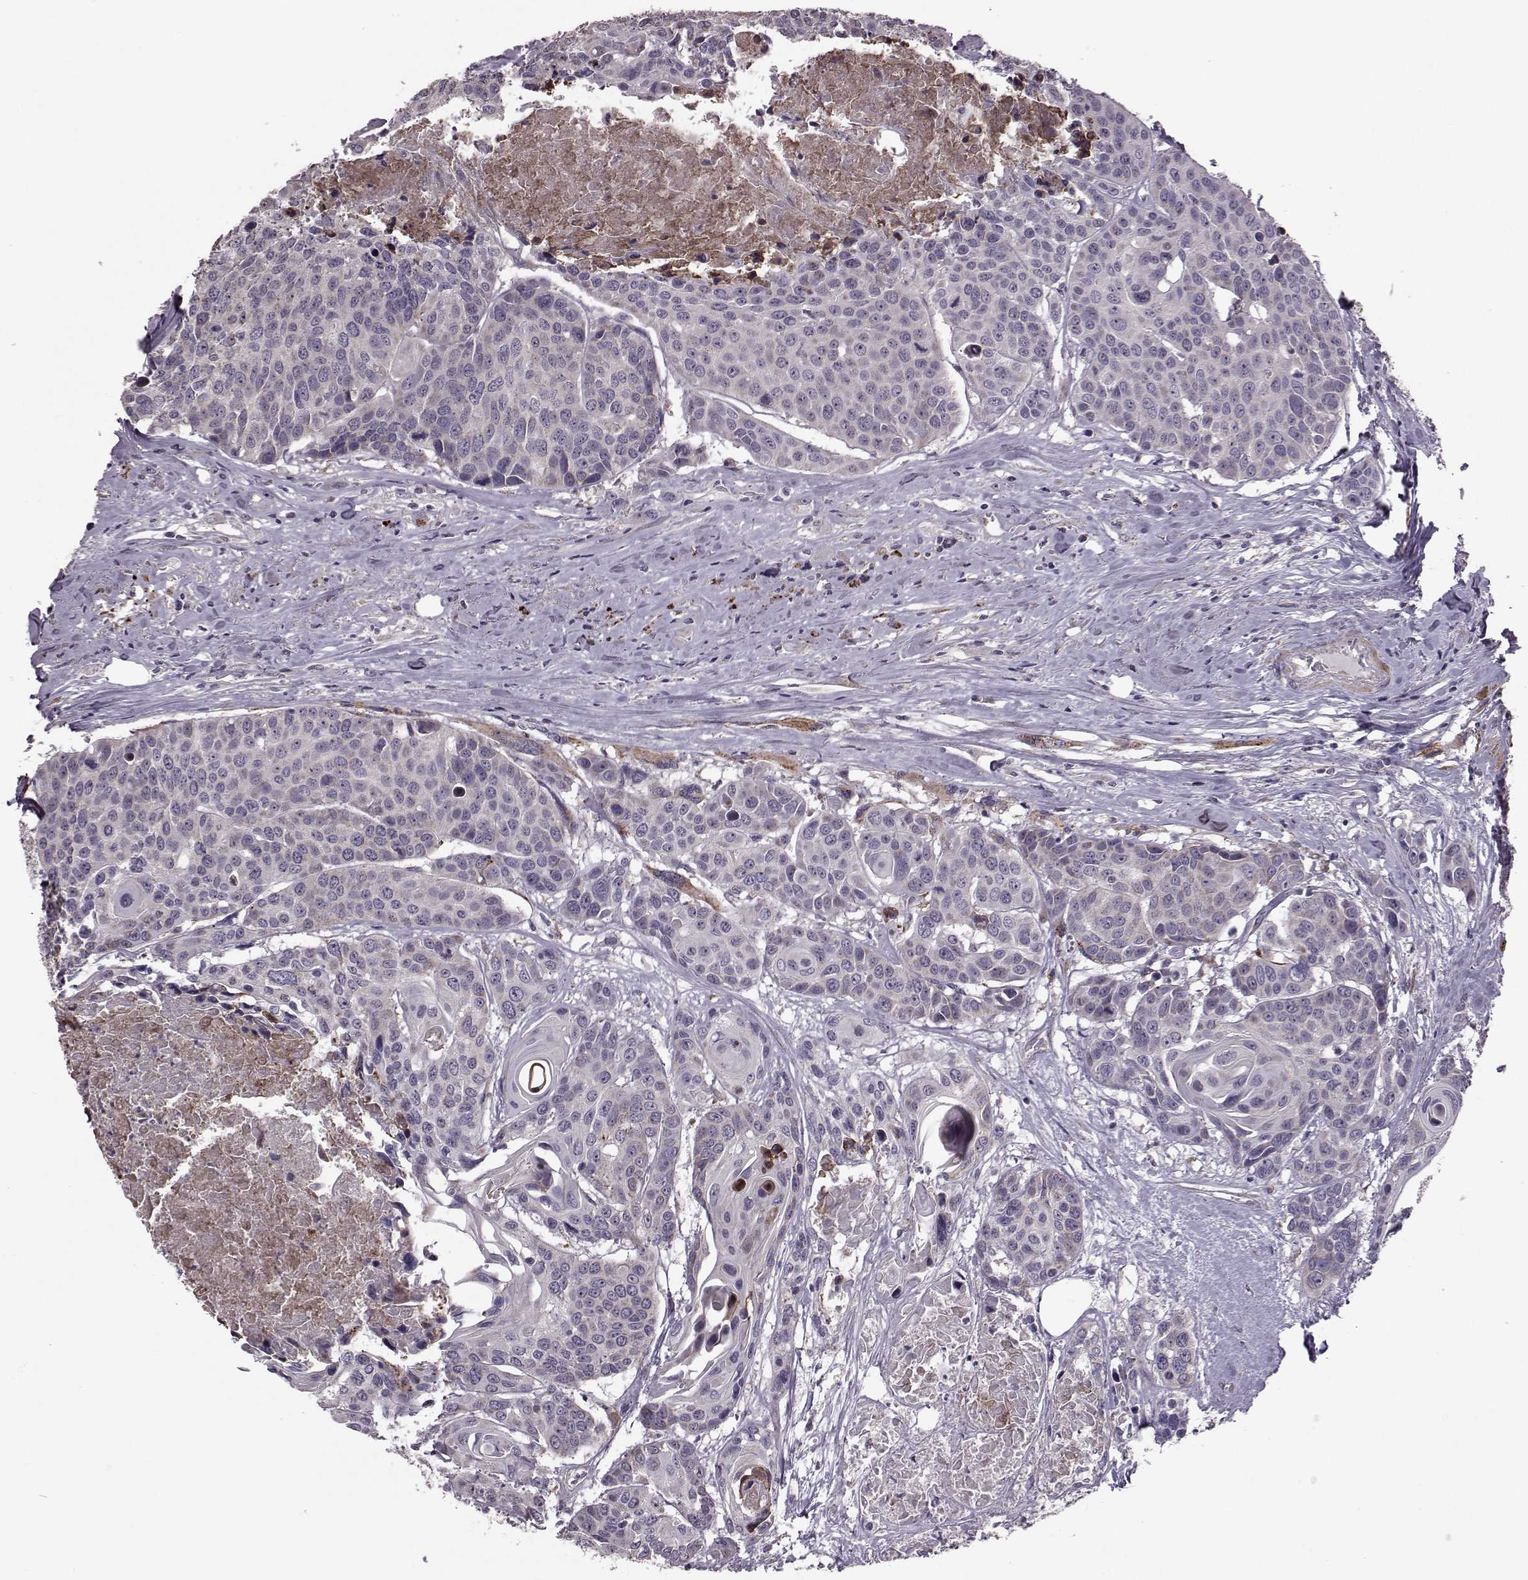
{"staining": {"intensity": "negative", "quantity": "none", "location": "none"}, "tissue": "head and neck cancer", "cell_type": "Tumor cells", "image_type": "cancer", "snomed": [{"axis": "morphology", "description": "Squamous cell carcinoma, NOS"}, {"axis": "topography", "description": "Oral tissue"}, {"axis": "topography", "description": "Head-Neck"}], "caption": "Immunohistochemistry micrograph of neoplastic tissue: squamous cell carcinoma (head and neck) stained with DAB reveals no significant protein positivity in tumor cells.", "gene": "PUDP", "patient": {"sex": "male", "age": 56}}